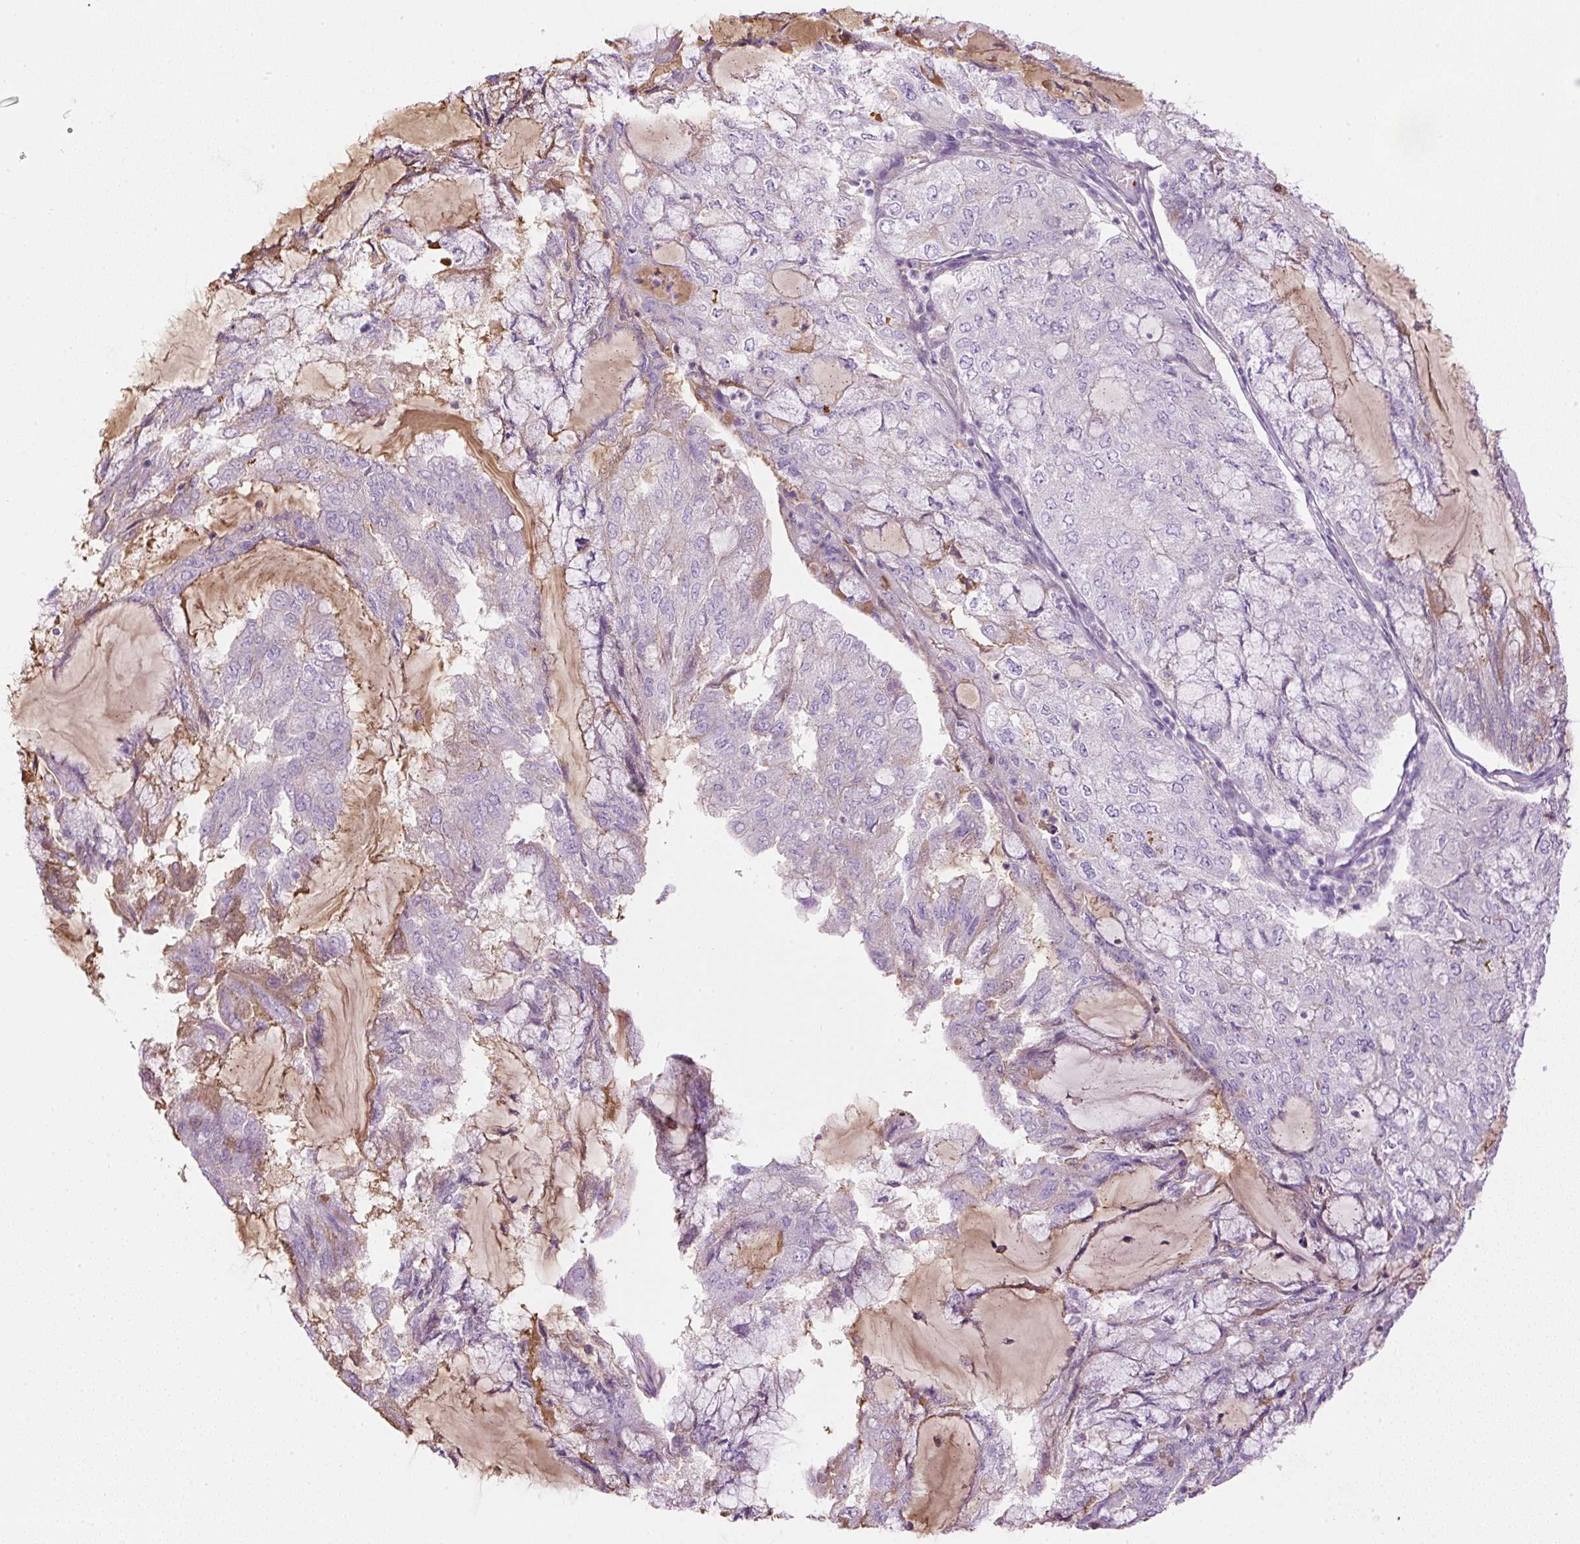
{"staining": {"intensity": "negative", "quantity": "none", "location": "none"}, "tissue": "endometrial cancer", "cell_type": "Tumor cells", "image_type": "cancer", "snomed": [{"axis": "morphology", "description": "Adenocarcinoma, NOS"}, {"axis": "topography", "description": "Endometrium"}], "caption": "IHC image of neoplastic tissue: adenocarcinoma (endometrial) stained with DAB displays no significant protein positivity in tumor cells.", "gene": "APOA1", "patient": {"sex": "female", "age": 81}}